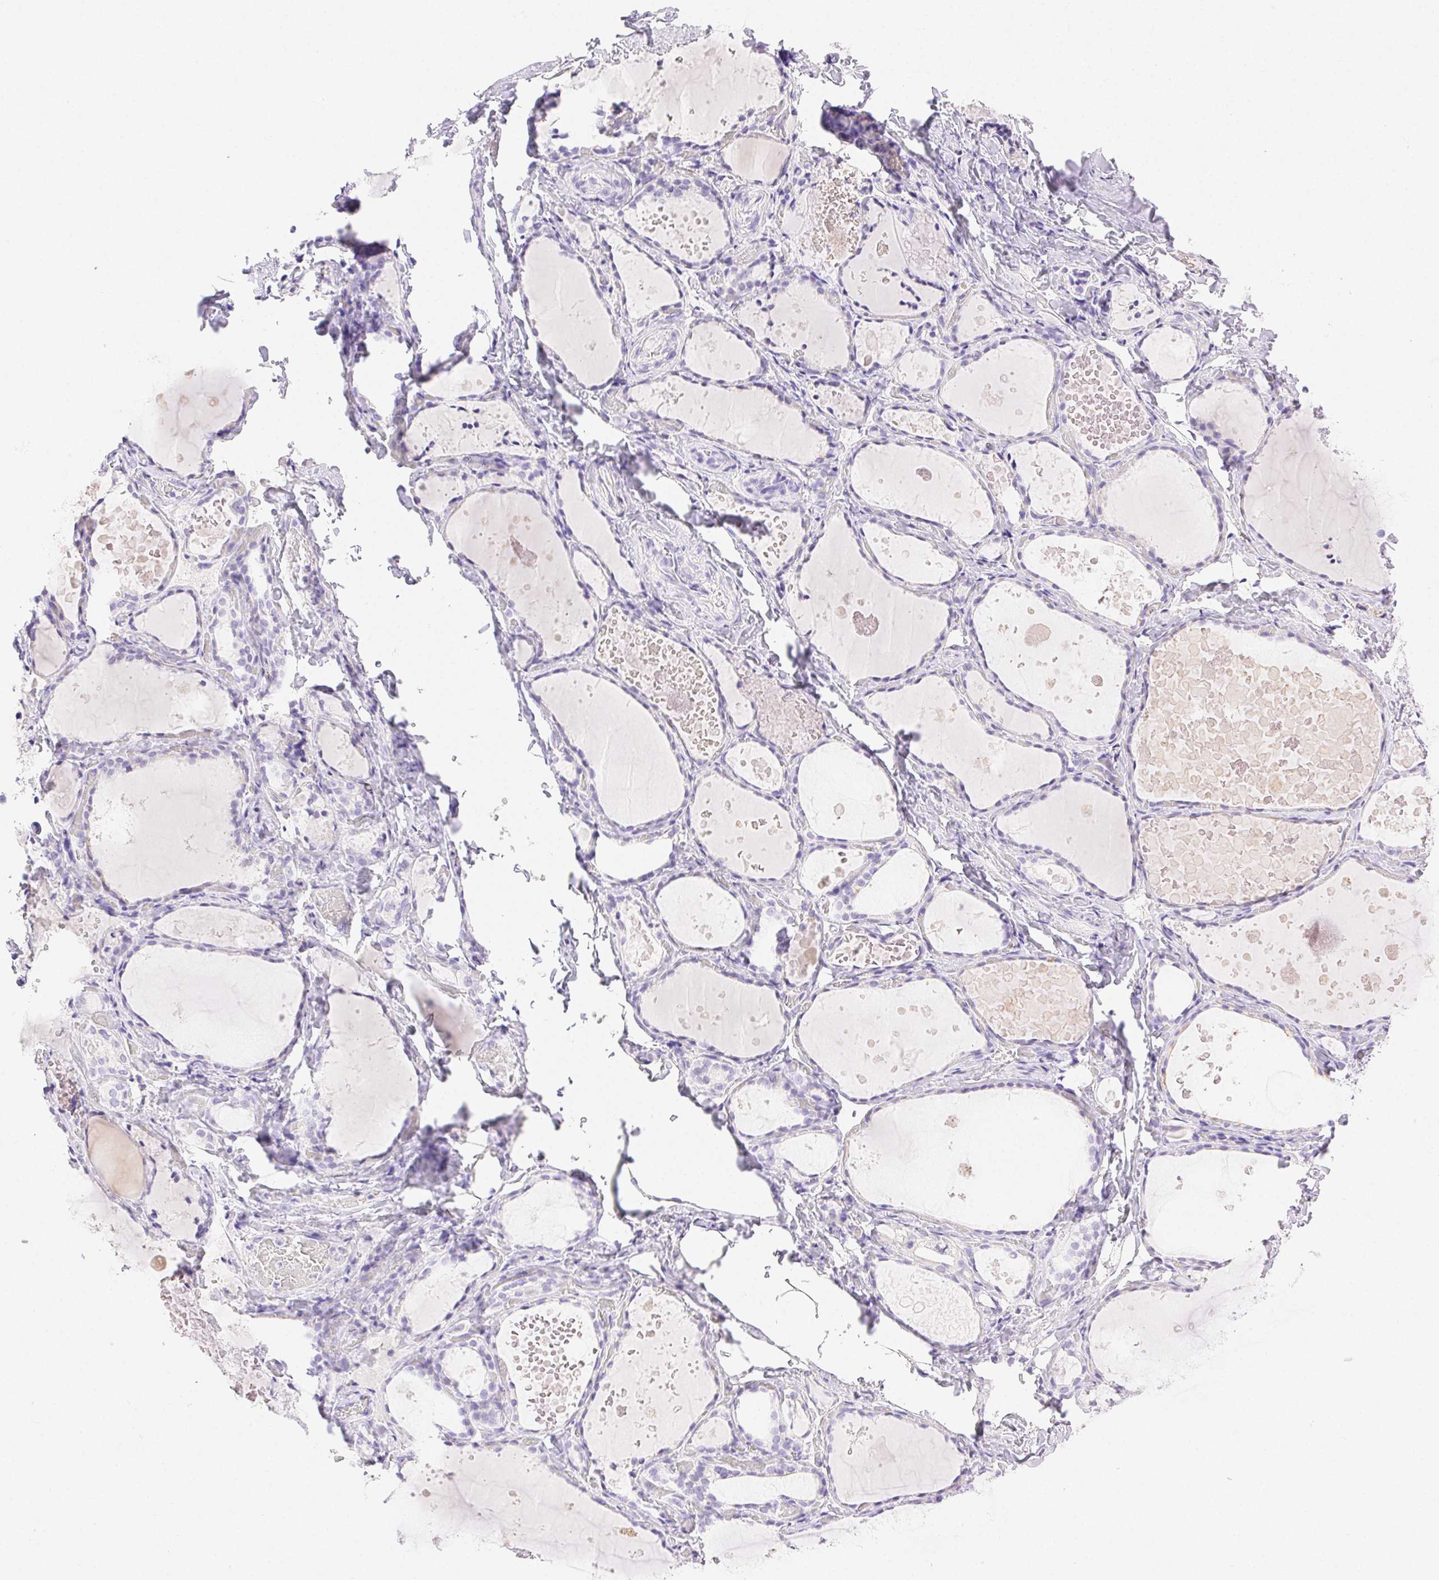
{"staining": {"intensity": "negative", "quantity": "none", "location": "none"}, "tissue": "thyroid gland", "cell_type": "Glandular cells", "image_type": "normal", "snomed": [{"axis": "morphology", "description": "Normal tissue, NOS"}, {"axis": "topography", "description": "Thyroid gland"}], "caption": "An immunohistochemistry (IHC) histopathology image of unremarkable thyroid gland is shown. There is no staining in glandular cells of thyroid gland. (DAB IHC visualized using brightfield microscopy, high magnification).", "gene": "SPACA4", "patient": {"sex": "female", "age": 56}}